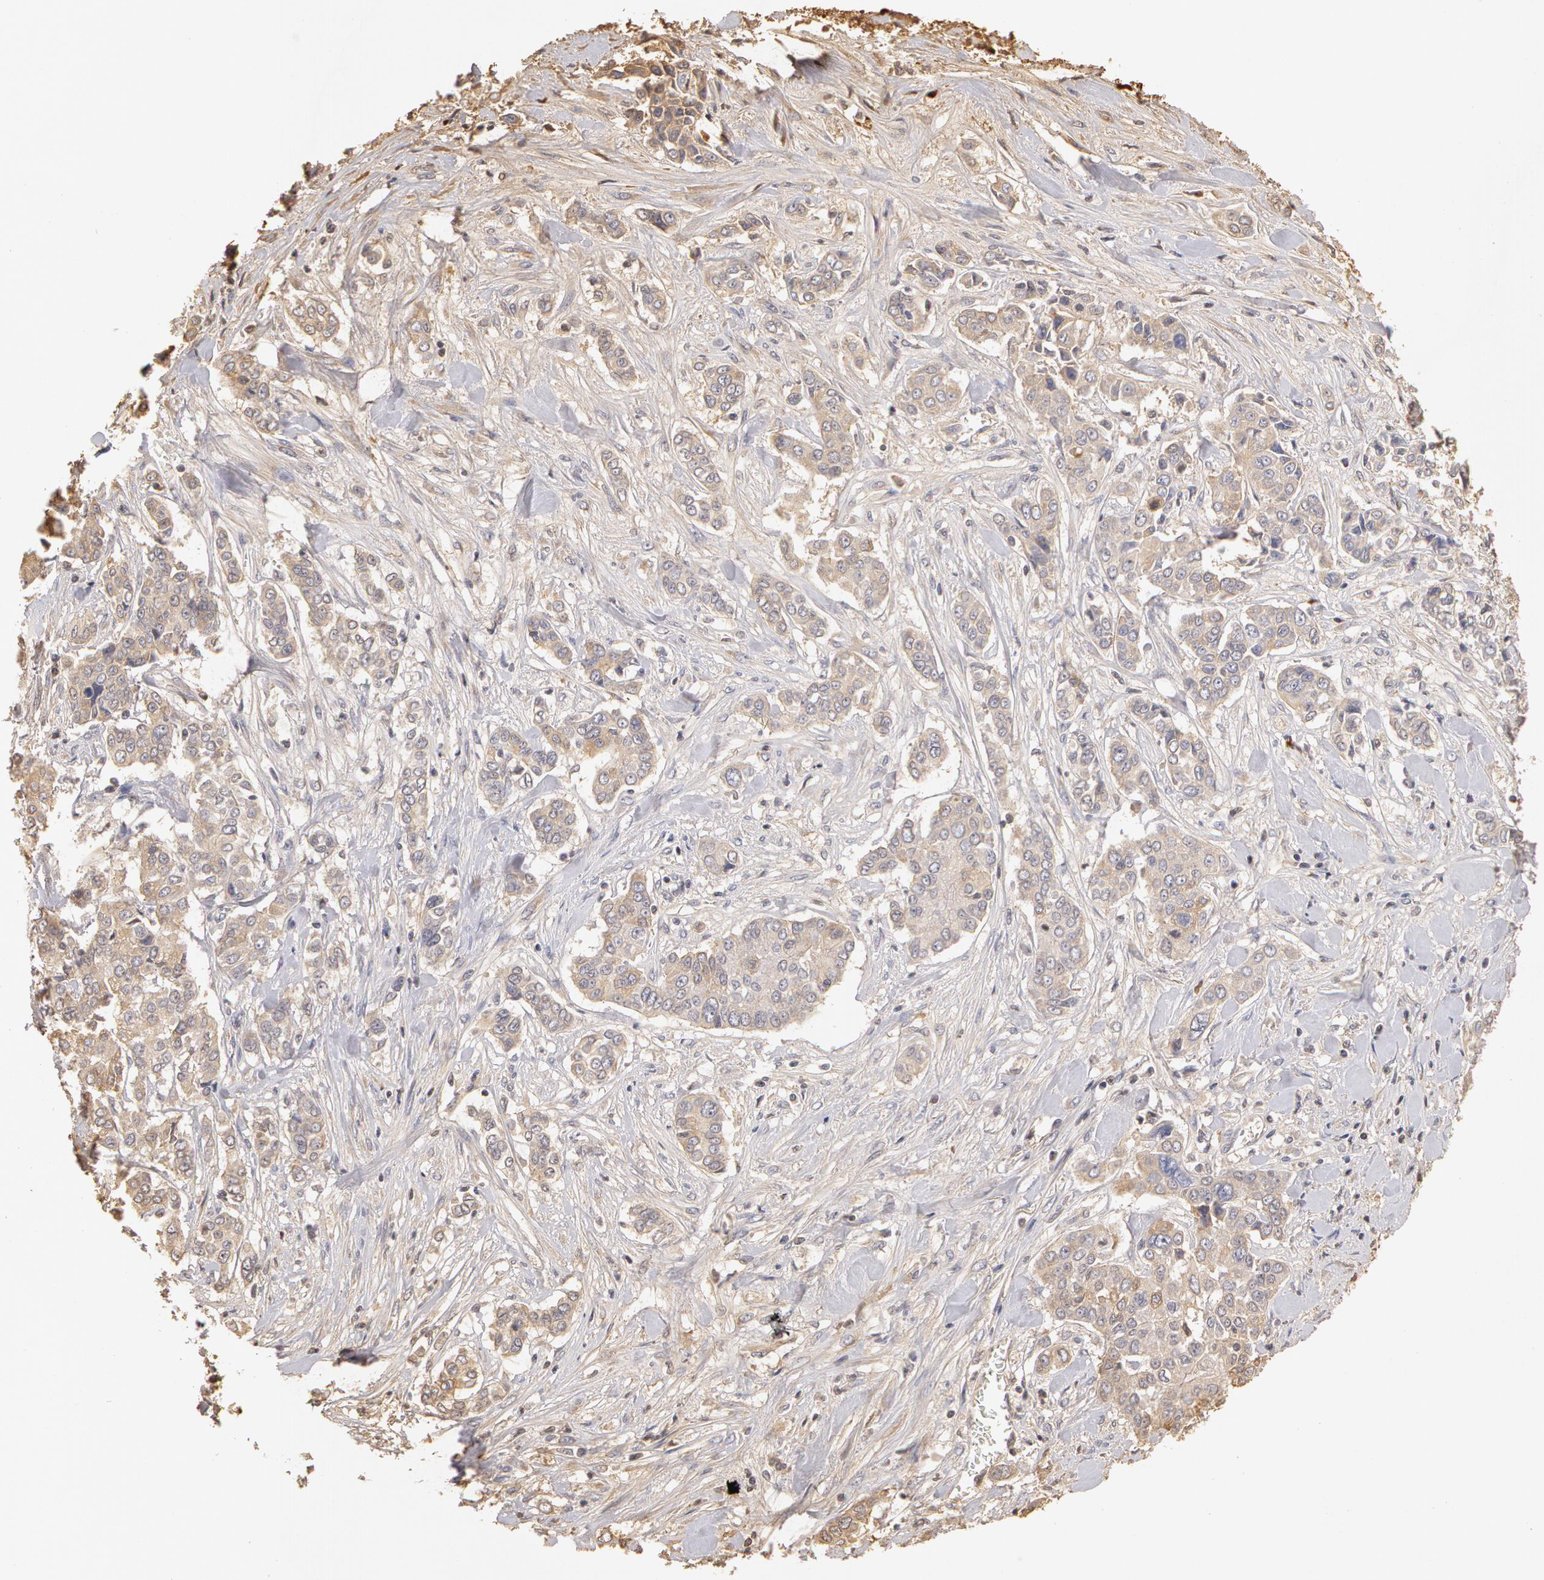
{"staining": {"intensity": "weak", "quantity": ">75%", "location": "cytoplasmic/membranous"}, "tissue": "pancreatic cancer", "cell_type": "Tumor cells", "image_type": "cancer", "snomed": [{"axis": "morphology", "description": "Adenocarcinoma, NOS"}, {"axis": "topography", "description": "Pancreas"}], "caption": "Immunohistochemistry (IHC) staining of pancreatic adenocarcinoma, which demonstrates low levels of weak cytoplasmic/membranous expression in about >75% of tumor cells indicating weak cytoplasmic/membranous protein expression. The staining was performed using DAB (3,3'-diaminobenzidine) (brown) for protein detection and nuclei were counterstained in hematoxylin (blue).", "gene": "TF", "patient": {"sex": "female", "age": 52}}